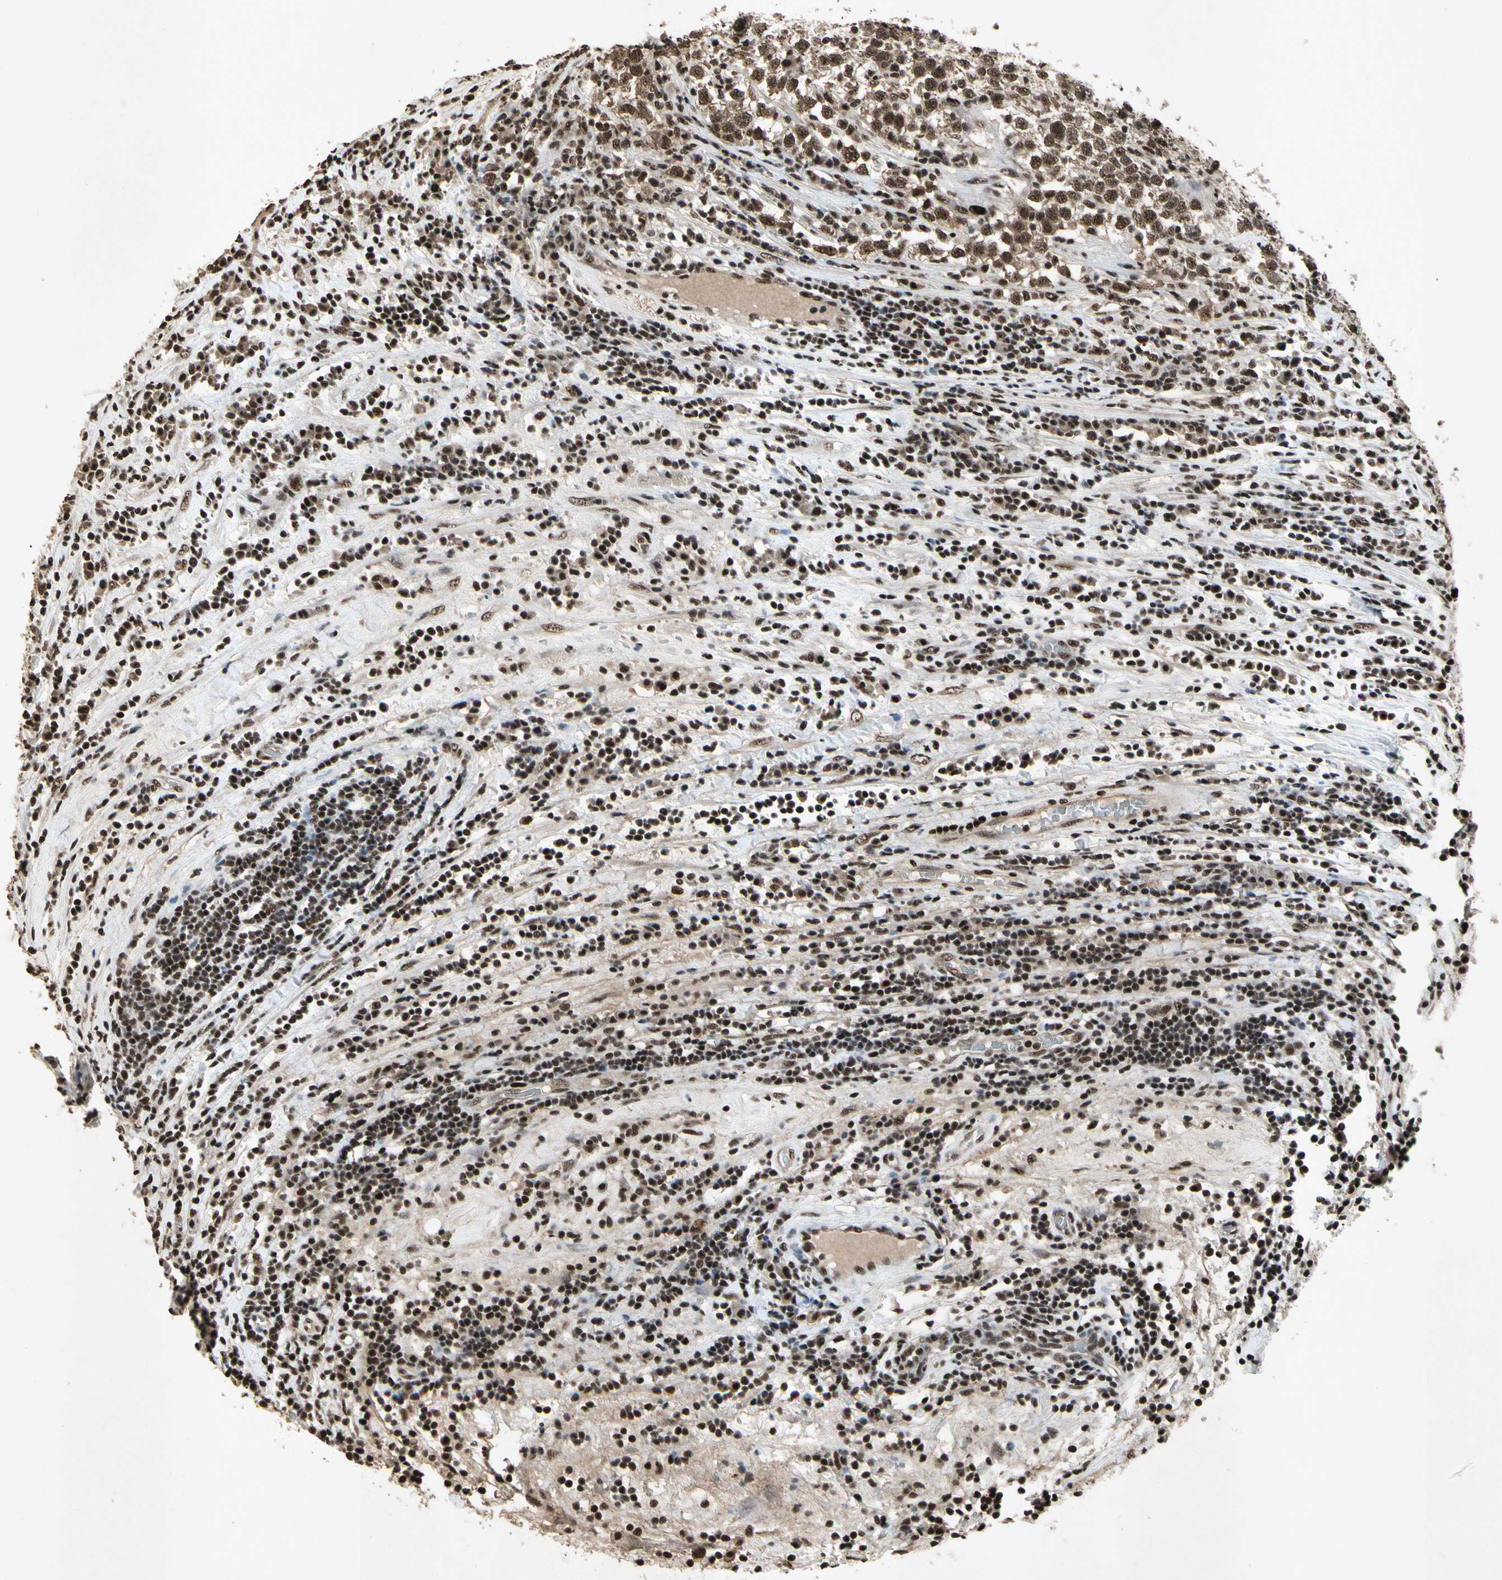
{"staining": {"intensity": "strong", "quantity": ">75%", "location": "cytoplasmic/membranous,nuclear"}, "tissue": "testis cancer", "cell_type": "Tumor cells", "image_type": "cancer", "snomed": [{"axis": "morphology", "description": "Seminoma, NOS"}, {"axis": "topography", "description": "Testis"}], "caption": "Testis seminoma tissue reveals strong cytoplasmic/membranous and nuclear staining in about >75% of tumor cells", "gene": "TBX2", "patient": {"sex": "male", "age": 43}}